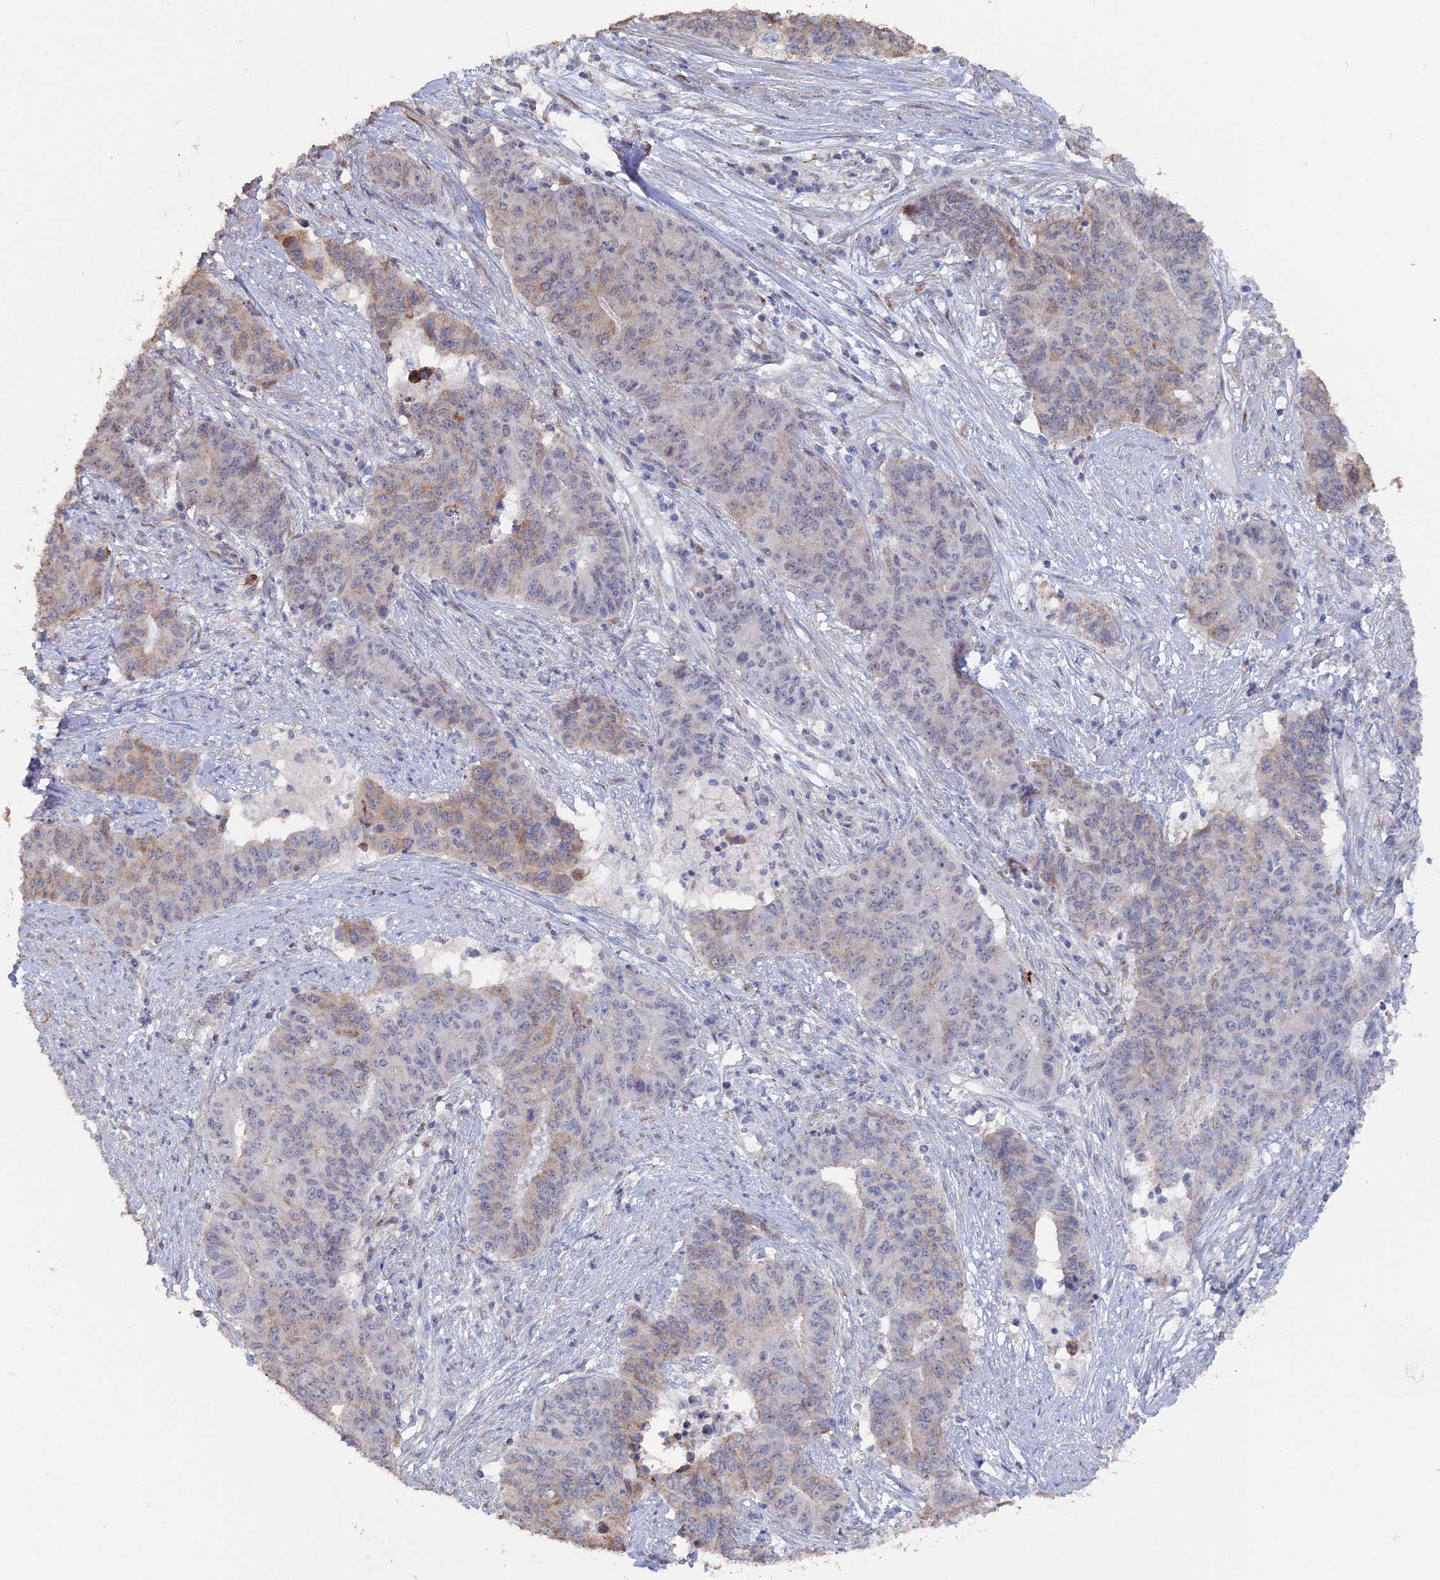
{"staining": {"intensity": "moderate", "quantity": "<25%", "location": "cytoplasmic/membranous"}, "tissue": "endometrial cancer", "cell_type": "Tumor cells", "image_type": "cancer", "snomed": [{"axis": "morphology", "description": "Adenocarcinoma, NOS"}, {"axis": "topography", "description": "Endometrium"}], "caption": "Endometrial cancer tissue shows moderate cytoplasmic/membranous expression in approximately <25% of tumor cells", "gene": "SEMG2", "patient": {"sex": "female", "age": 59}}